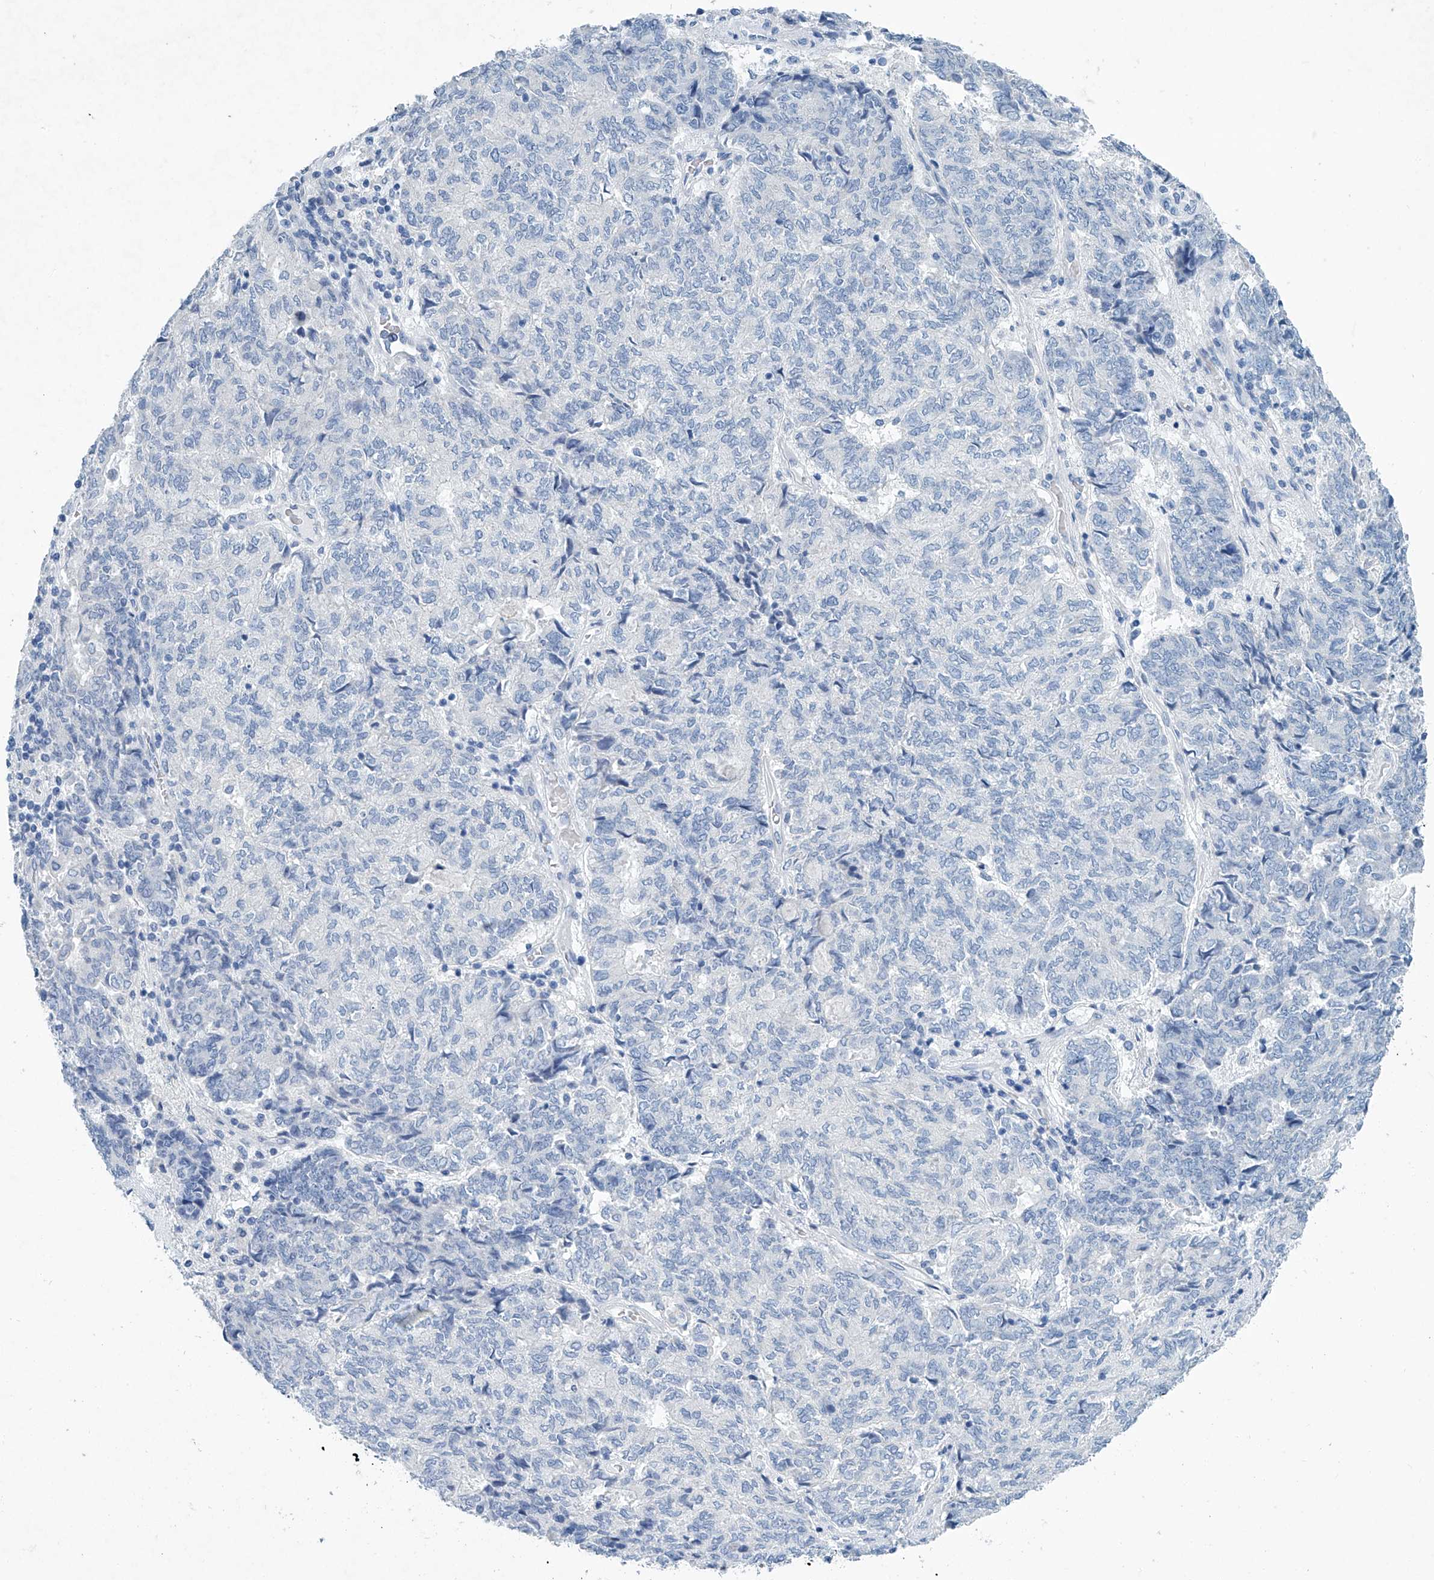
{"staining": {"intensity": "negative", "quantity": "none", "location": "none"}, "tissue": "endometrial cancer", "cell_type": "Tumor cells", "image_type": "cancer", "snomed": [{"axis": "morphology", "description": "Adenocarcinoma, NOS"}, {"axis": "topography", "description": "Endometrium"}], "caption": "Human adenocarcinoma (endometrial) stained for a protein using IHC exhibits no expression in tumor cells.", "gene": "CYP2A7", "patient": {"sex": "female", "age": 80}}